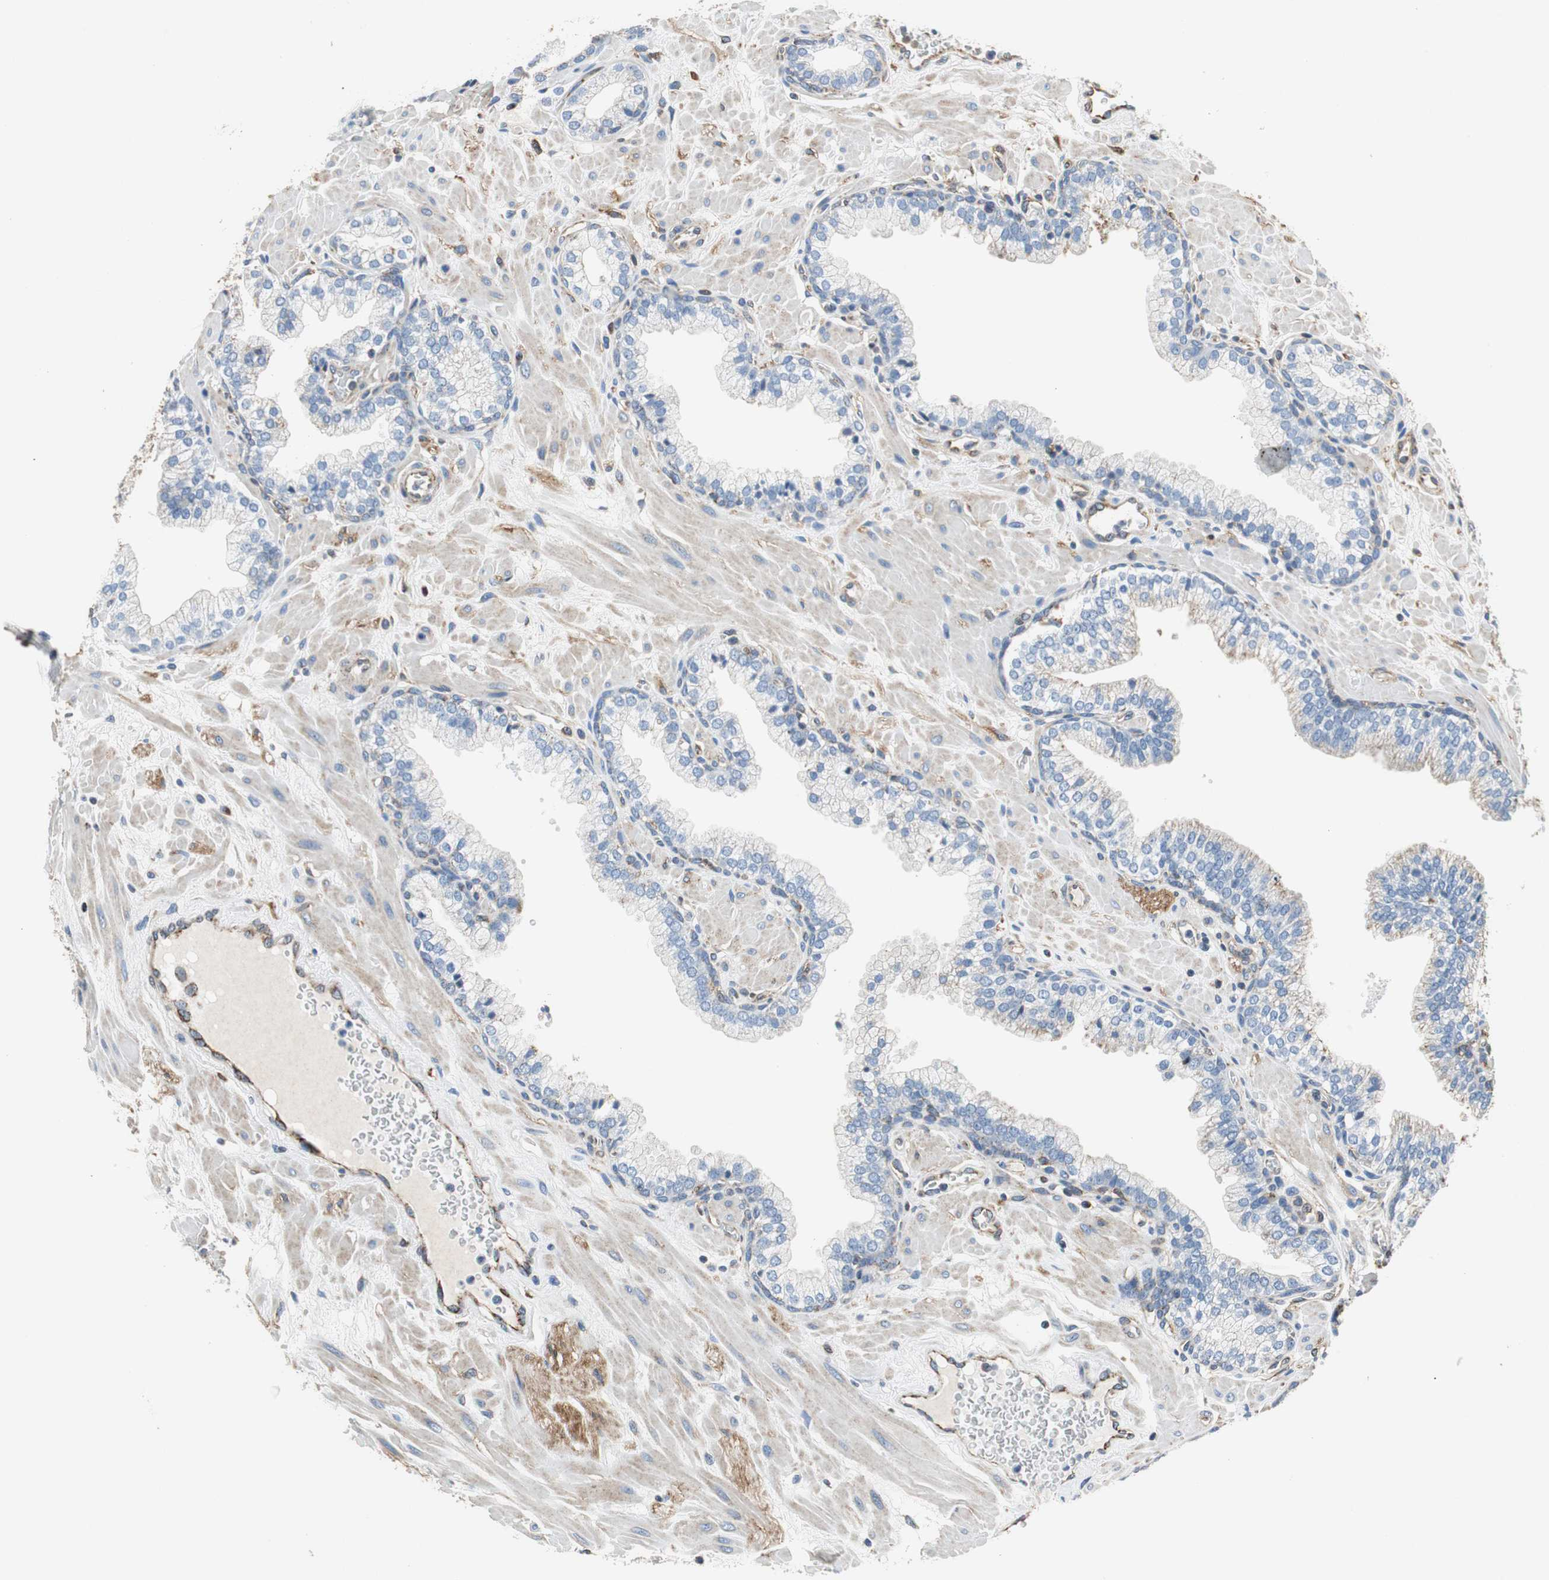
{"staining": {"intensity": "moderate", "quantity": "<25%", "location": "cytoplasmic/membranous"}, "tissue": "prostate", "cell_type": "Glandular cells", "image_type": "normal", "snomed": [{"axis": "morphology", "description": "Normal tissue, NOS"}, {"axis": "topography", "description": "Prostate"}], "caption": "Unremarkable prostate shows moderate cytoplasmic/membranous staining in approximately <25% of glandular cells (DAB = brown stain, brightfield microscopy at high magnification)..", "gene": "GSTK1", "patient": {"sex": "male", "age": 60}}